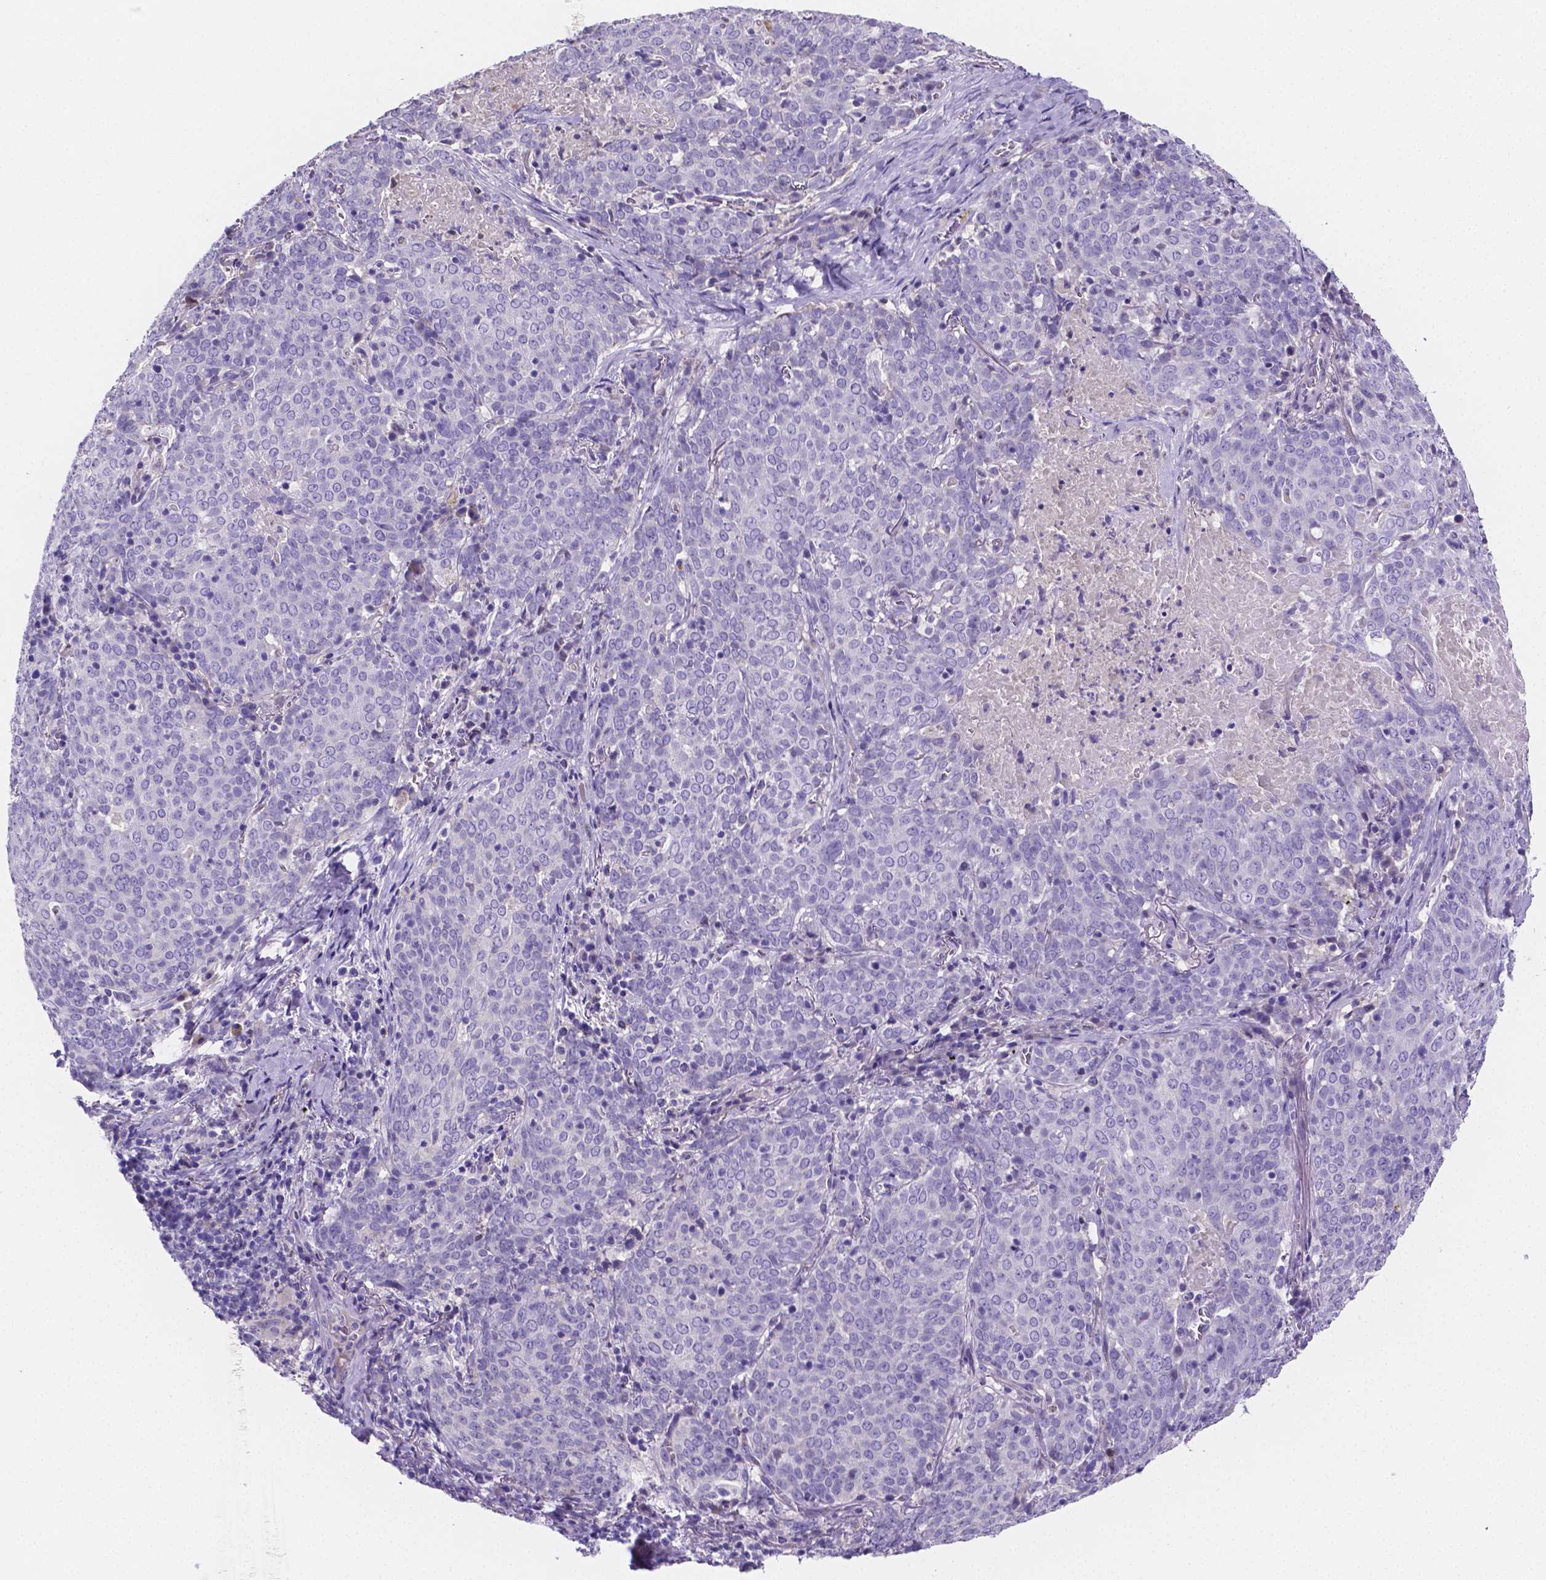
{"staining": {"intensity": "negative", "quantity": "none", "location": "none"}, "tissue": "lung cancer", "cell_type": "Tumor cells", "image_type": "cancer", "snomed": [{"axis": "morphology", "description": "Squamous cell carcinoma, NOS"}, {"axis": "topography", "description": "Lung"}], "caption": "Lung cancer stained for a protein using immunohistochemistry displays no expression tumor cells.", "gene": "NRGN", "patient": {"sex": "male", "age": 82}}